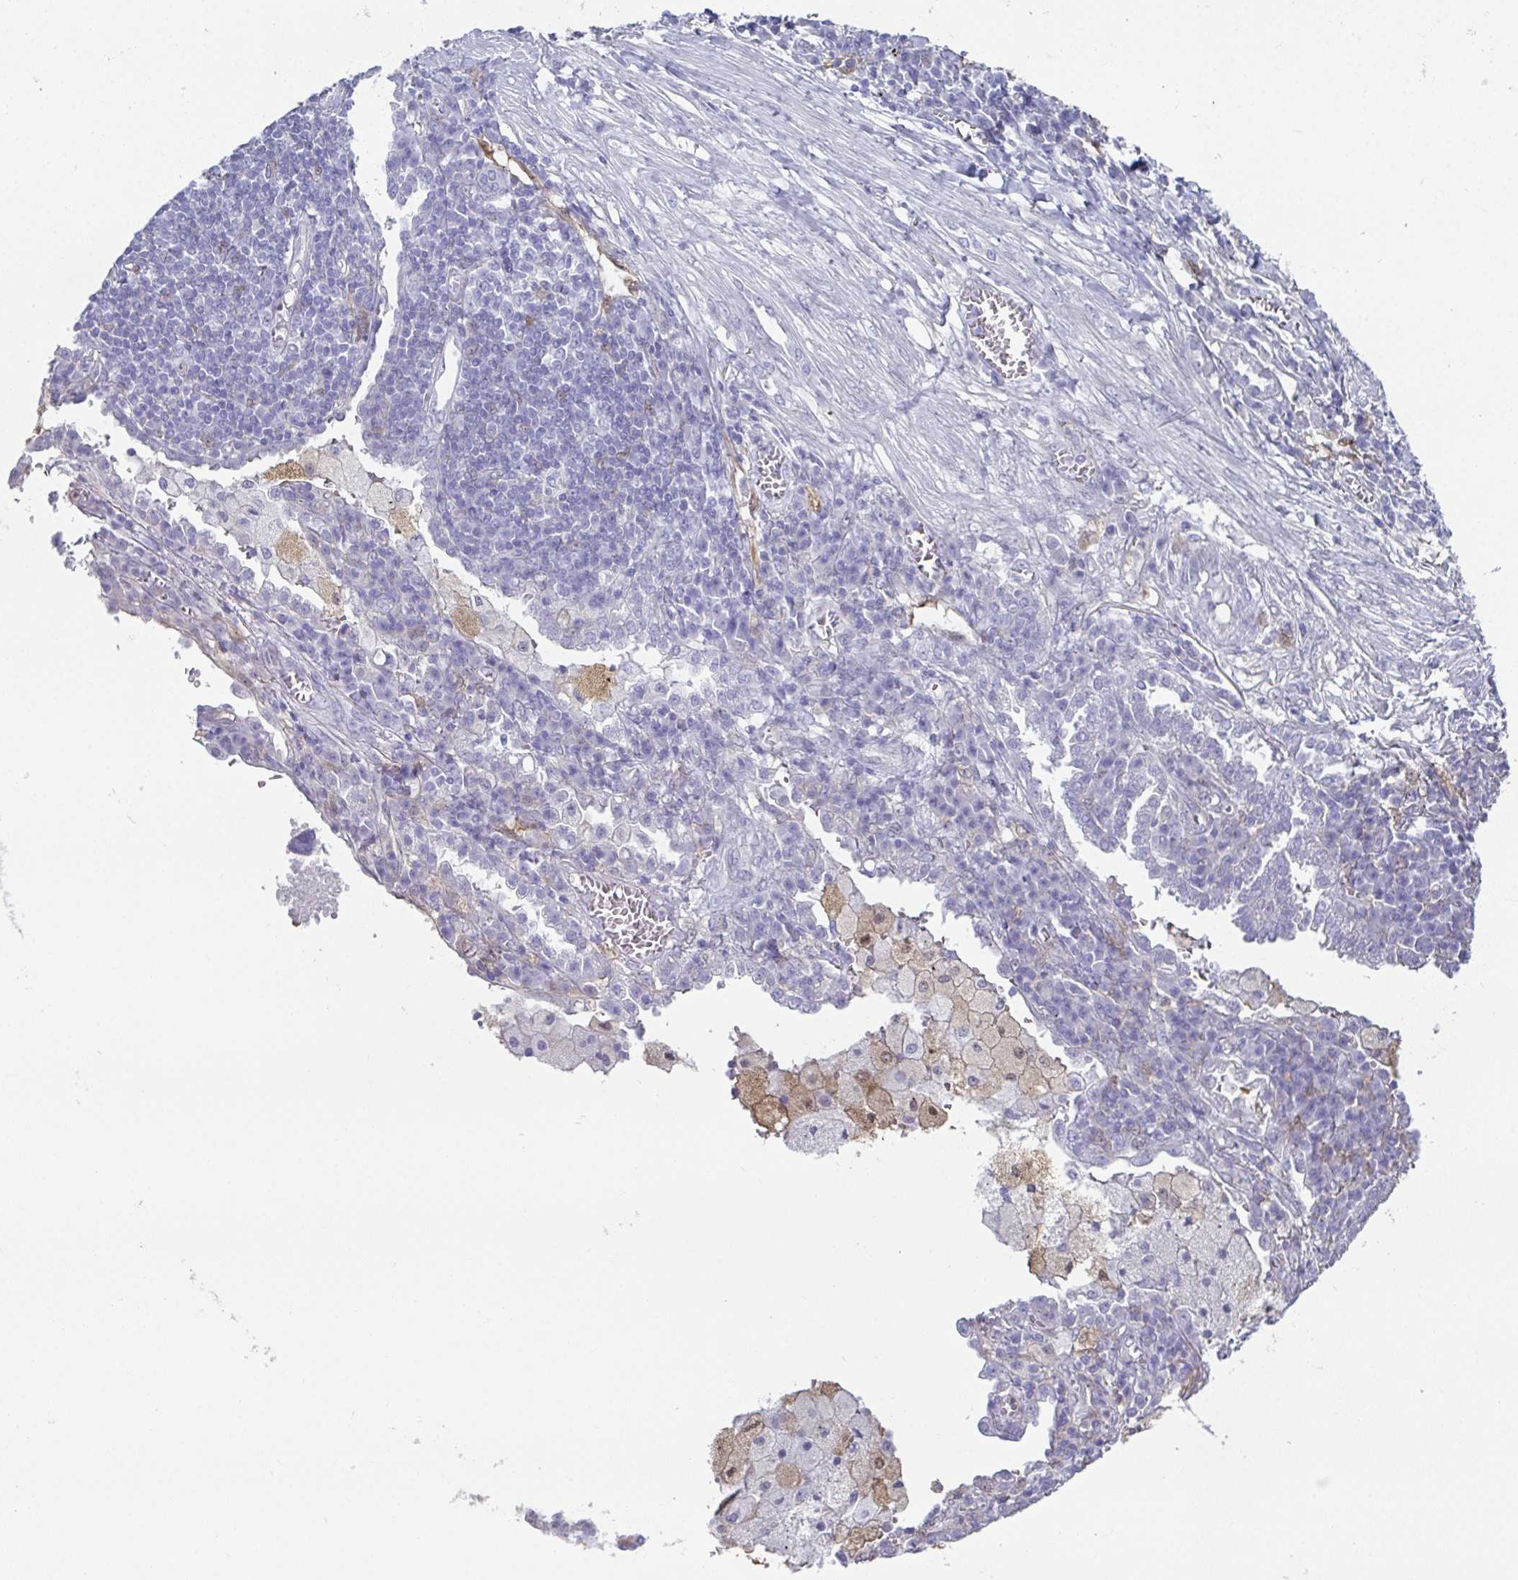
{"staining": {"intensity": "negative", "quantity": "none", "location": "none"}, "tissue": "lung cancer", "cell_type": "Tumor cells", "image_type": "cancer", "snomed": [{"axis": "morphology", "description": "Adenocarcinoma, NOS"}, {"axis": "topography", "description": "Lung"}], "caption": "Immunohistochemistry (IHC) micrograph of neoplastic tissue: lung cancer (adenocarcinoma) stained with DAB displays no significant protein expression in tumor cells.", "gene": "RBP1", "patient": {"sex": "male", "age": 57}}